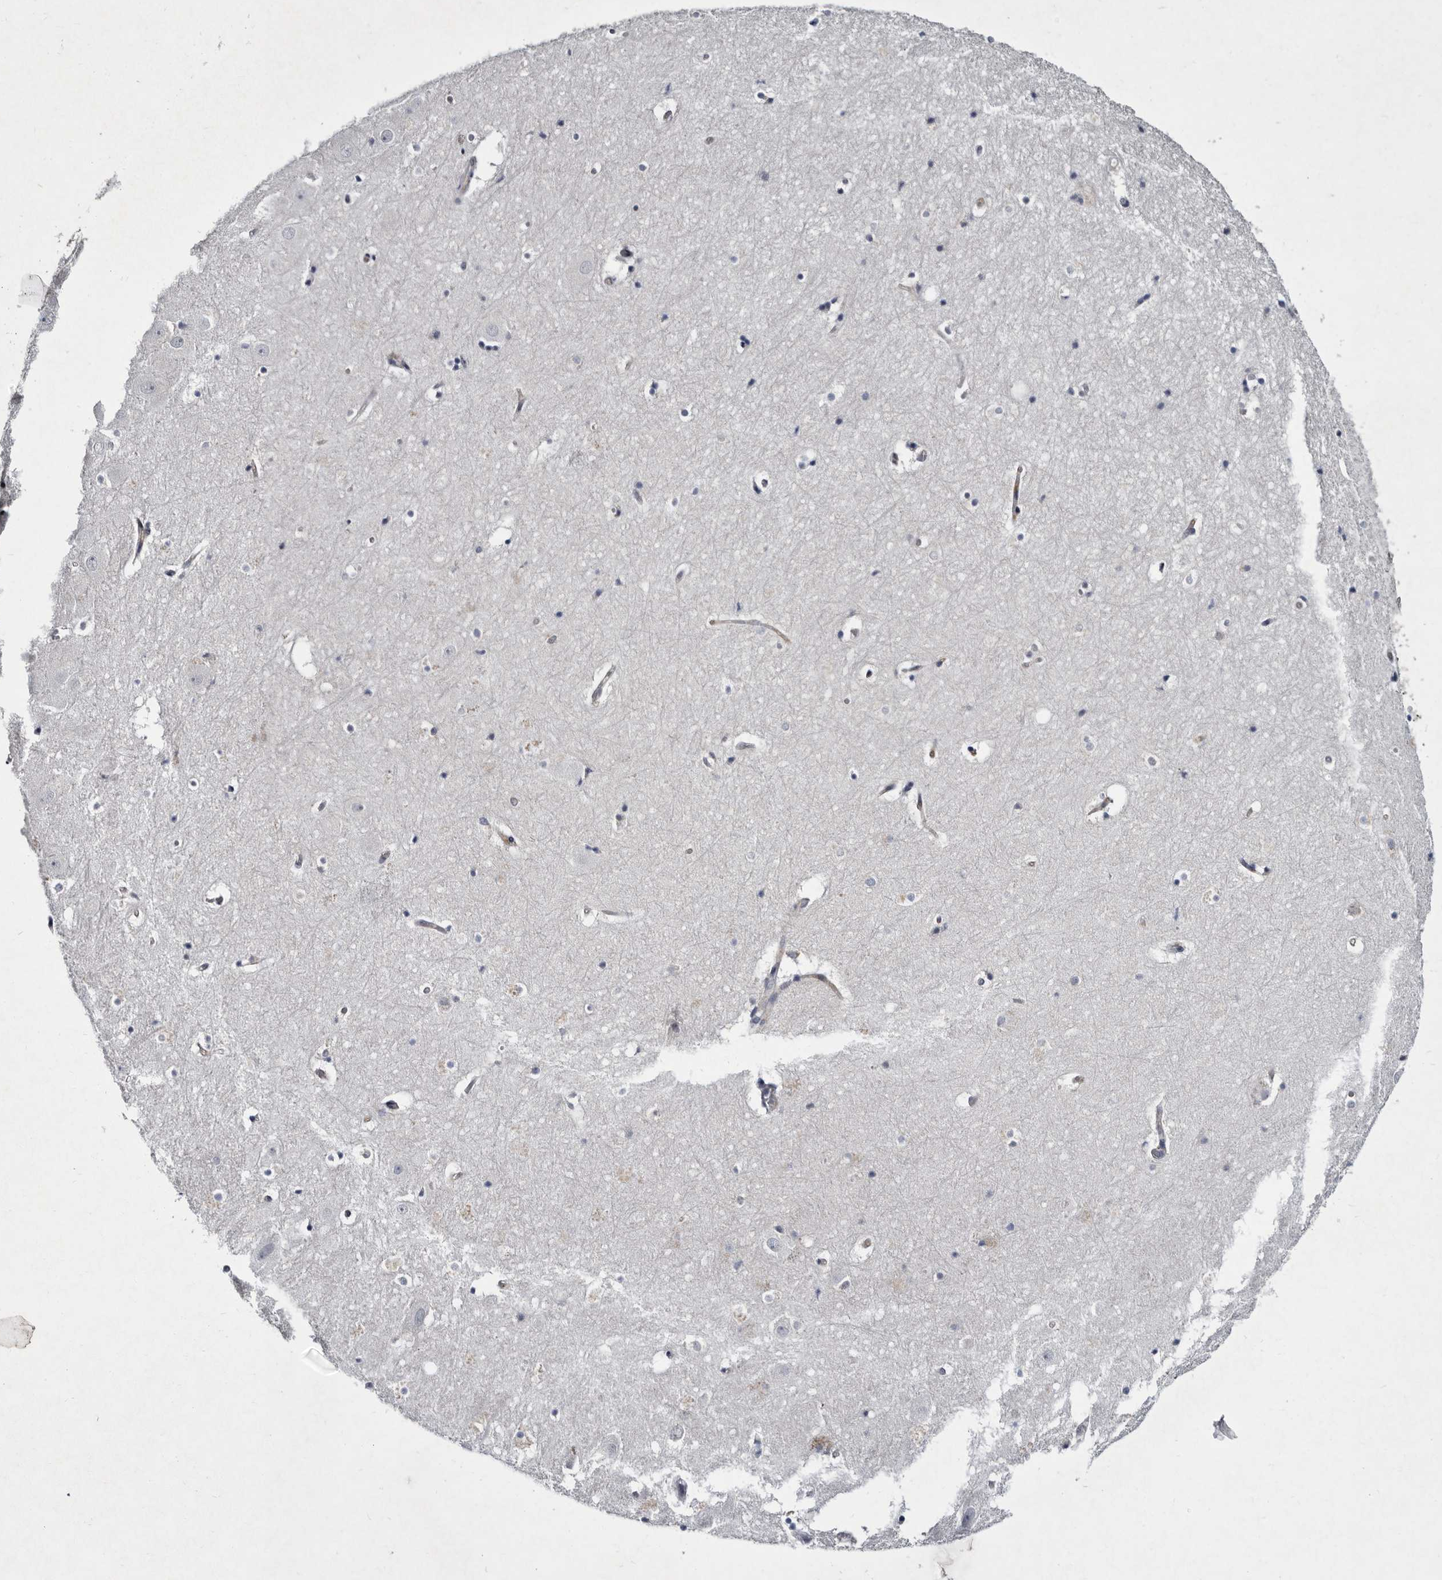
{"staining": {"intensity": "negative", "quantity": "none", "location": "none"}, "tissue": "hippocampus", "cell_type": "Glial cells", "image_type": "normal", "snomed": [{"axis": "morphology", "description": "Normal tissue, NOS"}, {"axis": "topography", "description": "Hippocampus"}], "caption": "A high-resolution histopathology image shows IHC staining of benign hippocampus, which shows no significant staining in glial cells.", "gene": "SERPINB8", "patient": {"sex": "female", "age": 52}}